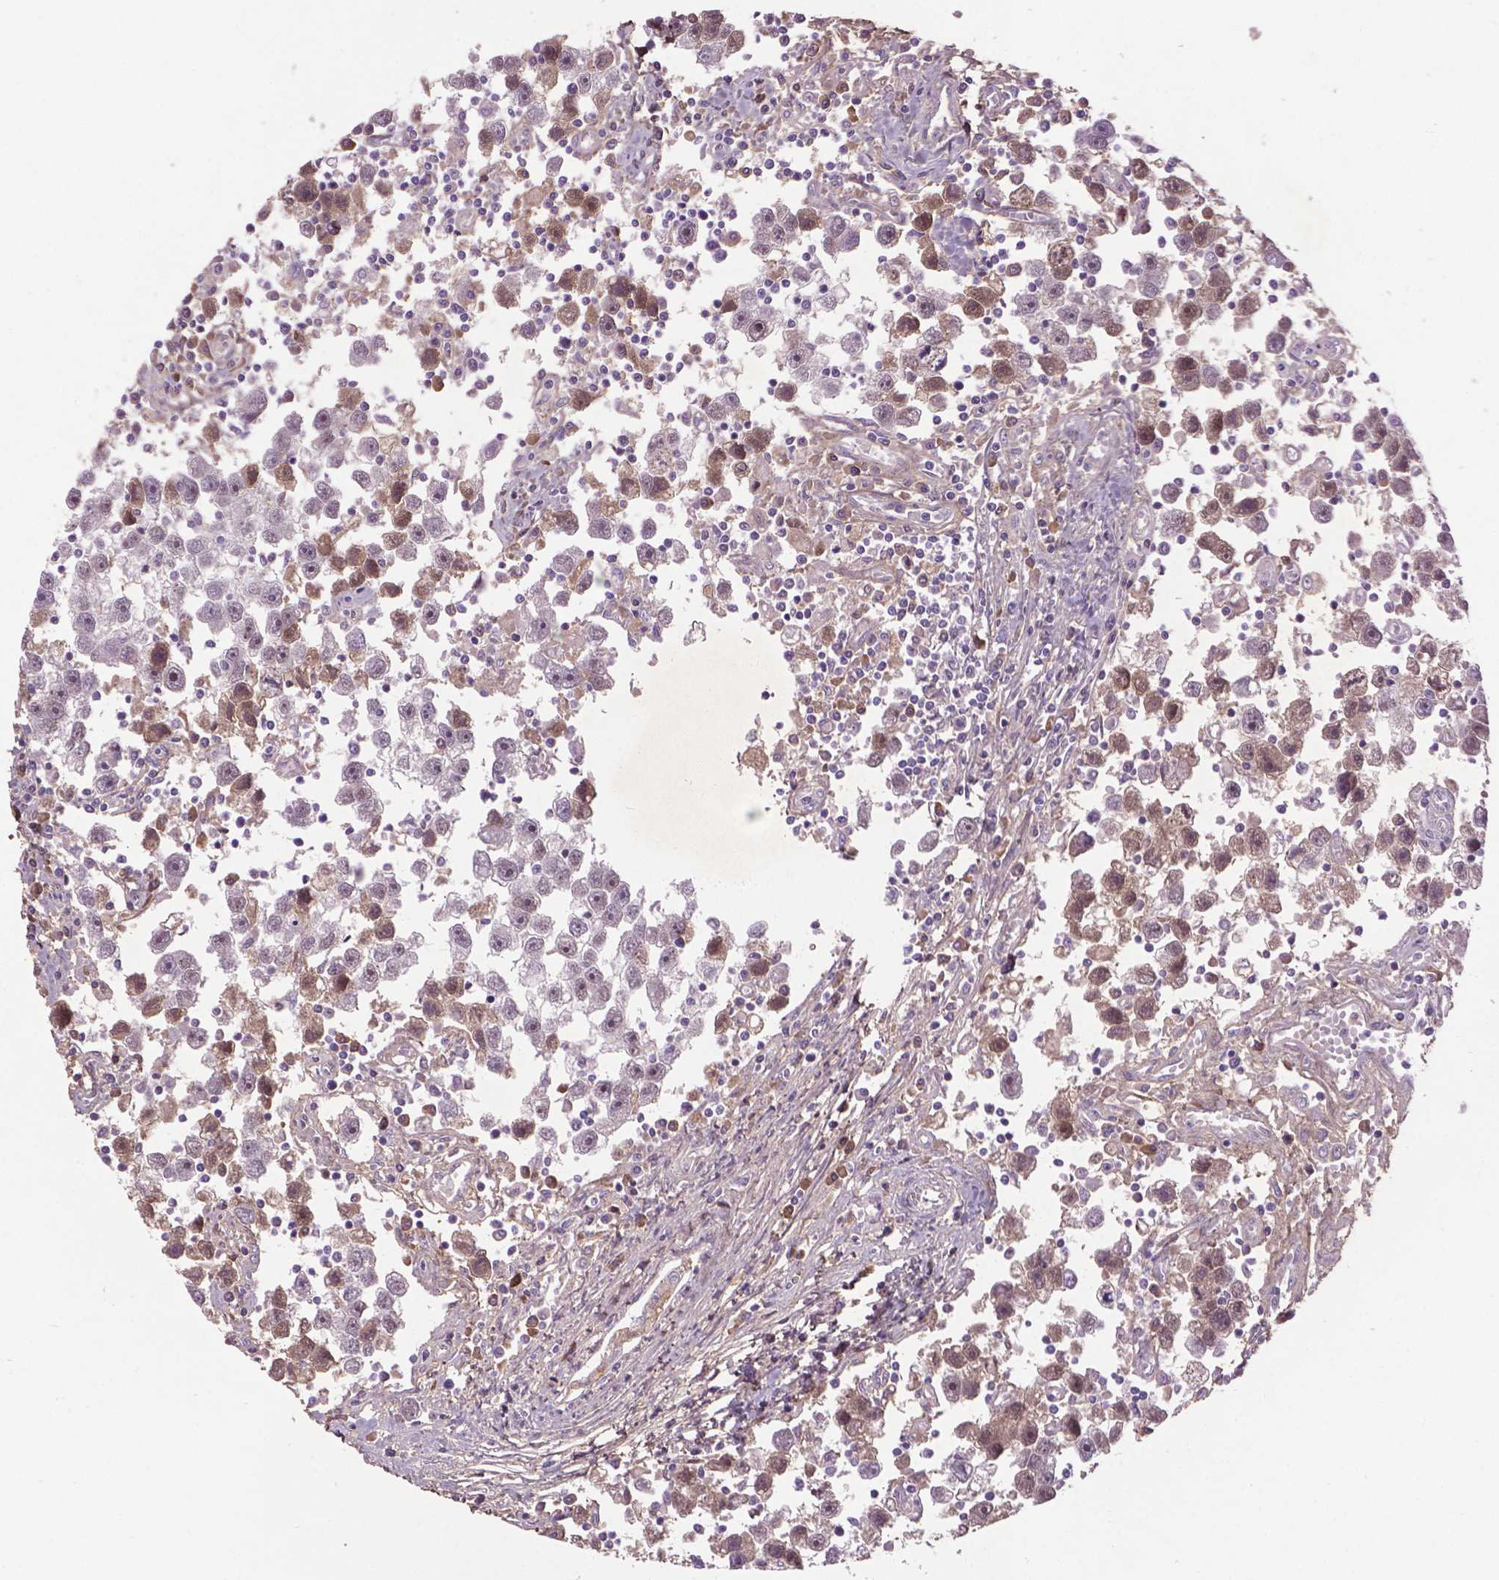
{"staining": {"intensity": "moderate", "quantity": "<25%", "location": "nuclear"}, "tissue": "testis cancer", "cell_type": "Tumor cells", "image_type": "cancer", "snomed": [{"axis": "morphology", "description": "Seminoma, NOS"}, {"axis": "topography", "description": "Testis"}], "caption": "Approximately <25% of tumor cells in testis cancer (seminoma) demonstrate moderate nuclear protein staining as visualized by brown immunohistochemical staining.", "gene": "SOX17", "patient": {"sex": "male", "age": 30}}